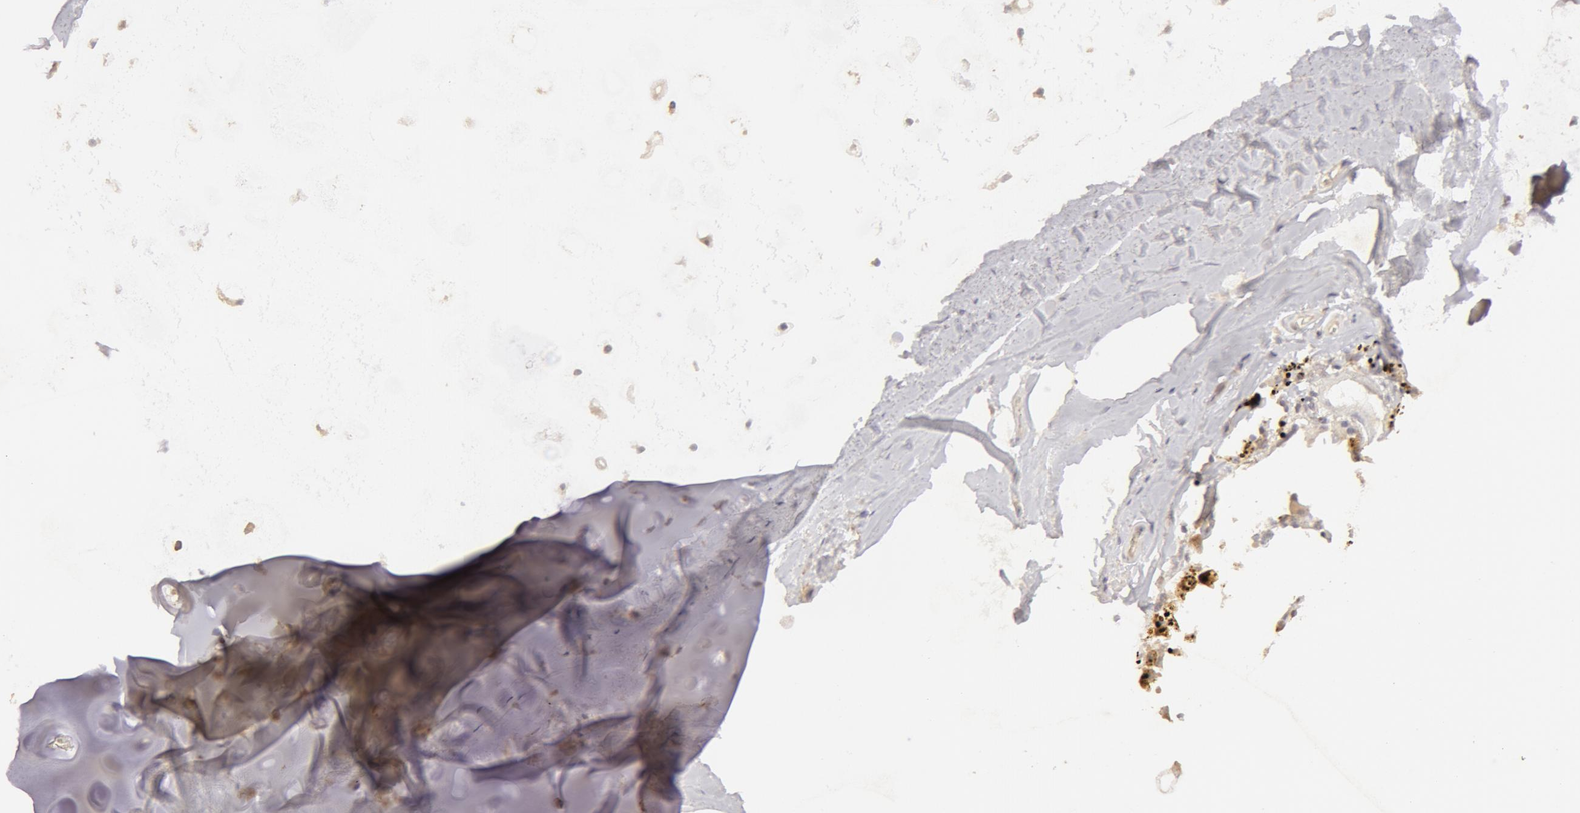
{"staining": {"intensity": "moderate", "quantity": "25%-75%", "location": "cytoplasmic/membranous"}, "tissue": "adipose tissue", "cell_type": "Adipocytes", "image_type": "normal", "snomed": [{"axis": "morphology", "description": "Normal tissue, NOS"}, {"axis": "topography", "description": "Cartilage tissue"}, {"axis": "topography", "description": "Lung"}], "caption": "An immunohistochemistry photomicrograph of unremarkable tissue is shown. Protein staining in brown labels moderate cytoplasmic/membranous positivity in adipose tissue within adipocytes.", "gene": "ADPRH", "patient": {"sex": "male", "age": 65}}